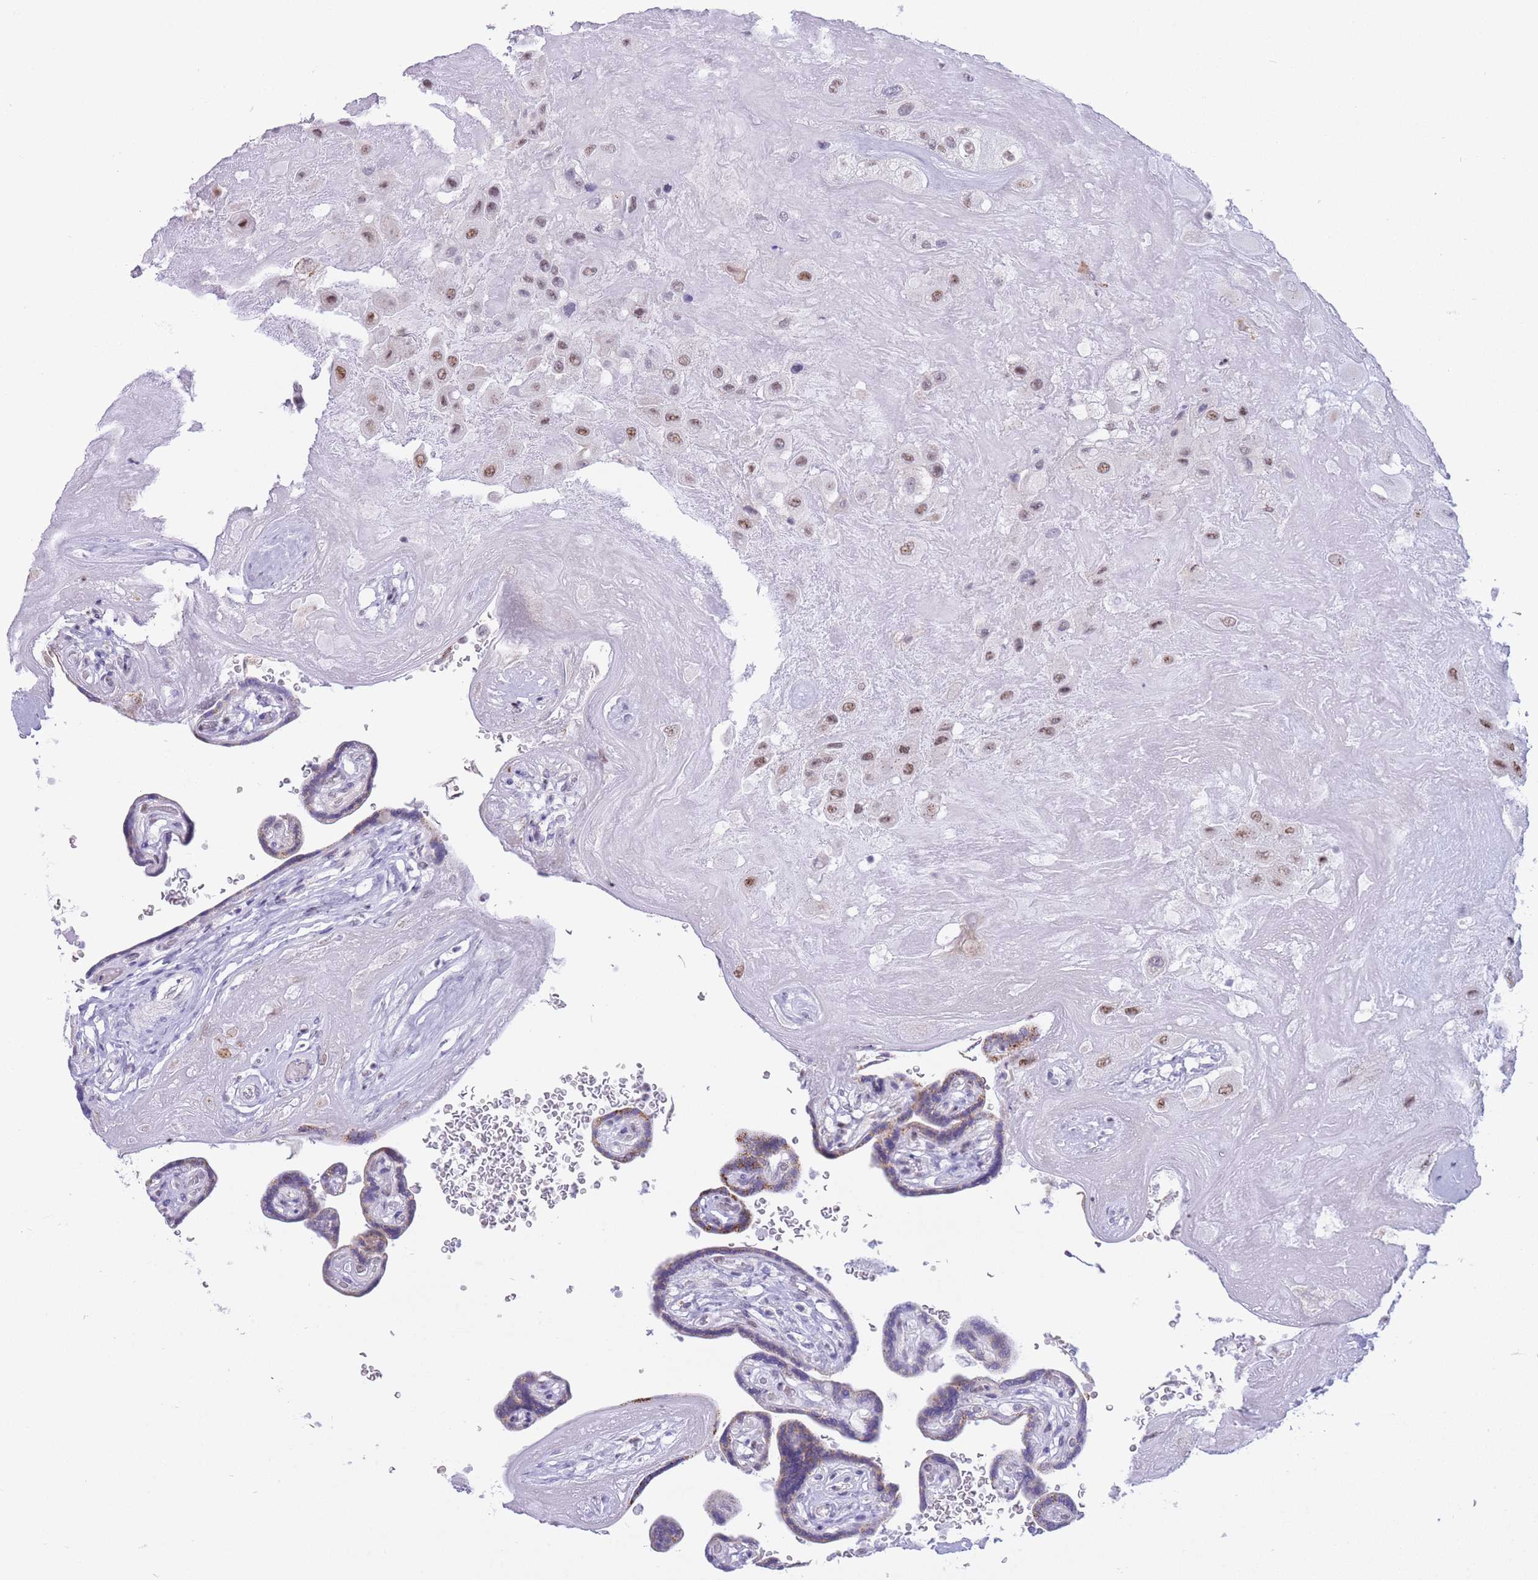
{"staining": {"intensity": "moderate", "quantity": ">75%", "location": "nuclear"}, "tissue": "placenta", "cell_type": "Decidual cells", "image_type": "normal", "snomed": [{"axis": "morphology", "description": "Normal tissue, NOS"}, {"axis": "topography", "description": "Placenta"}], "caption": "Moderate nuclear protein staining is identified in about >75% of decidual cells in placenta.", "gene": "CYP2B6", "patient": {"sex": "female", "age": 32}}